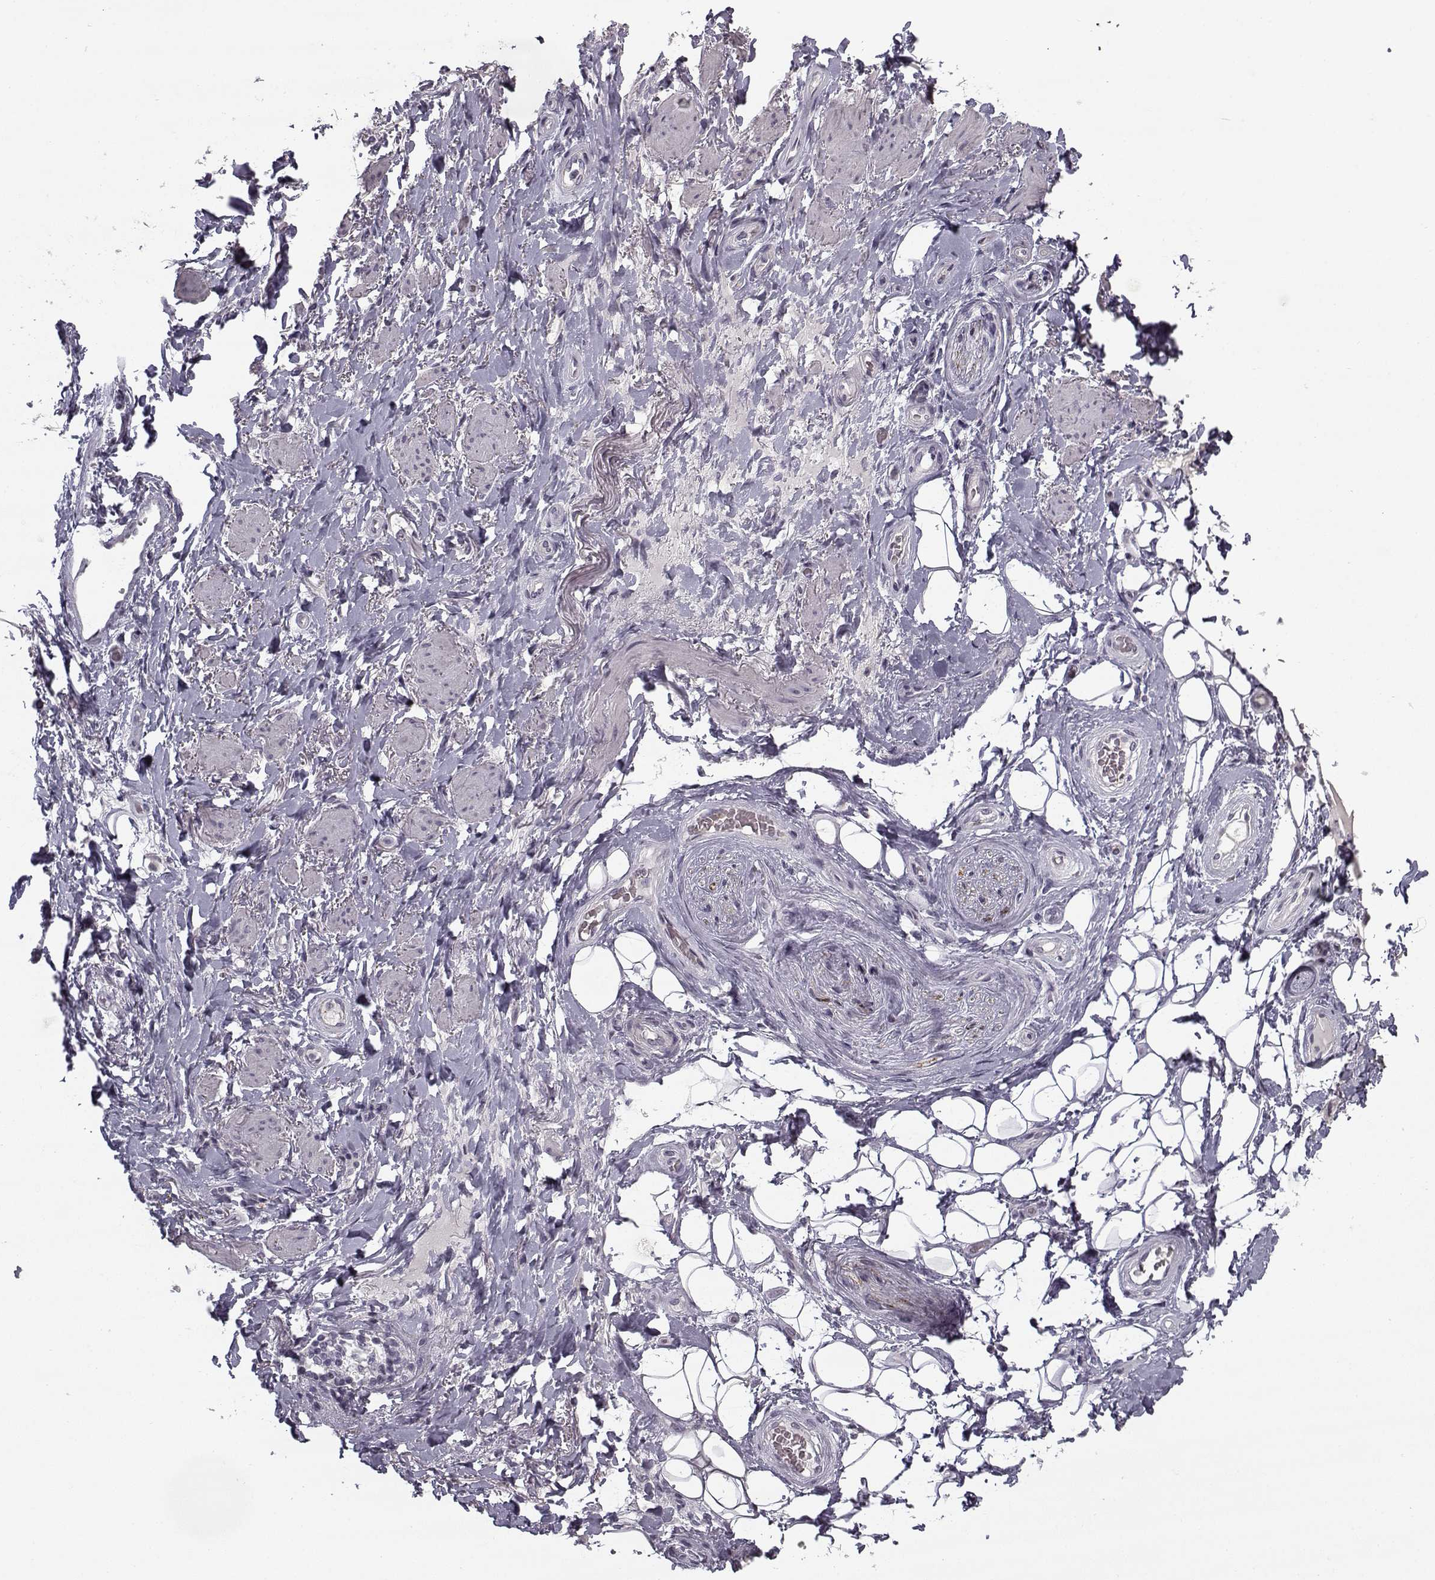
{"staining": {"intensity": "negative", "quantity": "none", "location": "none"}, "tissue": "adipose tissue", "cell_type": "Adipocytes", "image_type": "normal", "snomed": [{"axis": "morphology", "description": "Normal tissue, NOS"}, {"axis": "topography", "description": "Anal"}, {"axis": "topography", "description": "Peripheral nerve tissue"}], "caption": "Adipocytes show no significant protein staining in normal adipose tissue. (DAB immunohistochemistry (IHC) visualized using brightfield microscopy, high magnification).", "gene": "SNCA", "patient": {"sex": "male", "age": 53}}